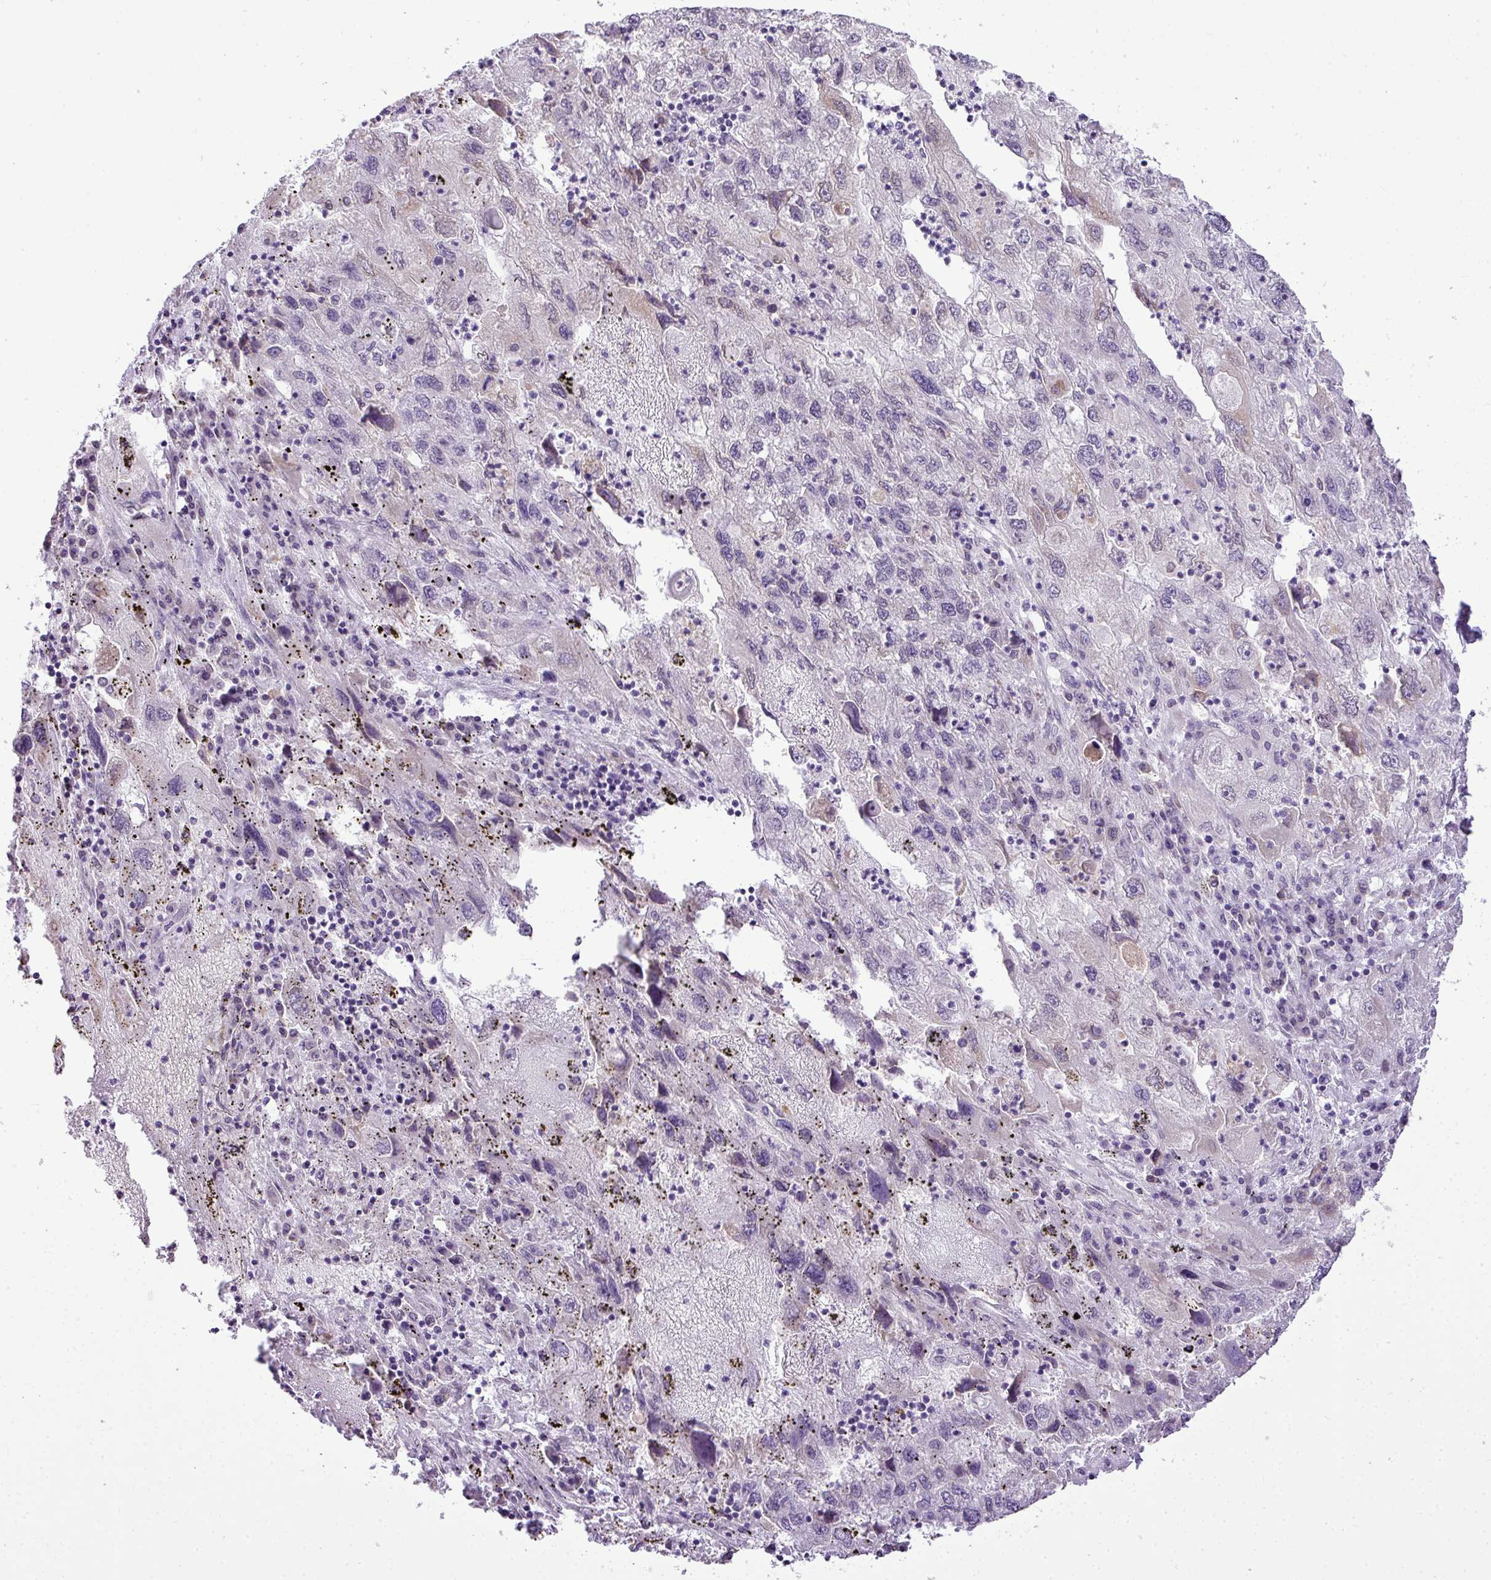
{"staining": {"intensity": "negative", "quantity": "none", "location": "none"}, "tissue": "endometrial cancer", "cell_type": "Tumor cells", "image_type": "cancer", "snomed": [{"axis": "morphology", "description": "Adenocarcinoma, NOS"}, {"axis": "topography", "description": "Endometrium"}], "caption": "This histopathology image is of adenocarcinoma (endometrial) stained with immunohistochemistry to label a protein in brown with the nuclei are counter-stained blue. There is no staining in tumor cells.", "gene": "COX18", "patient": {"sex": "female", "age": 49}}